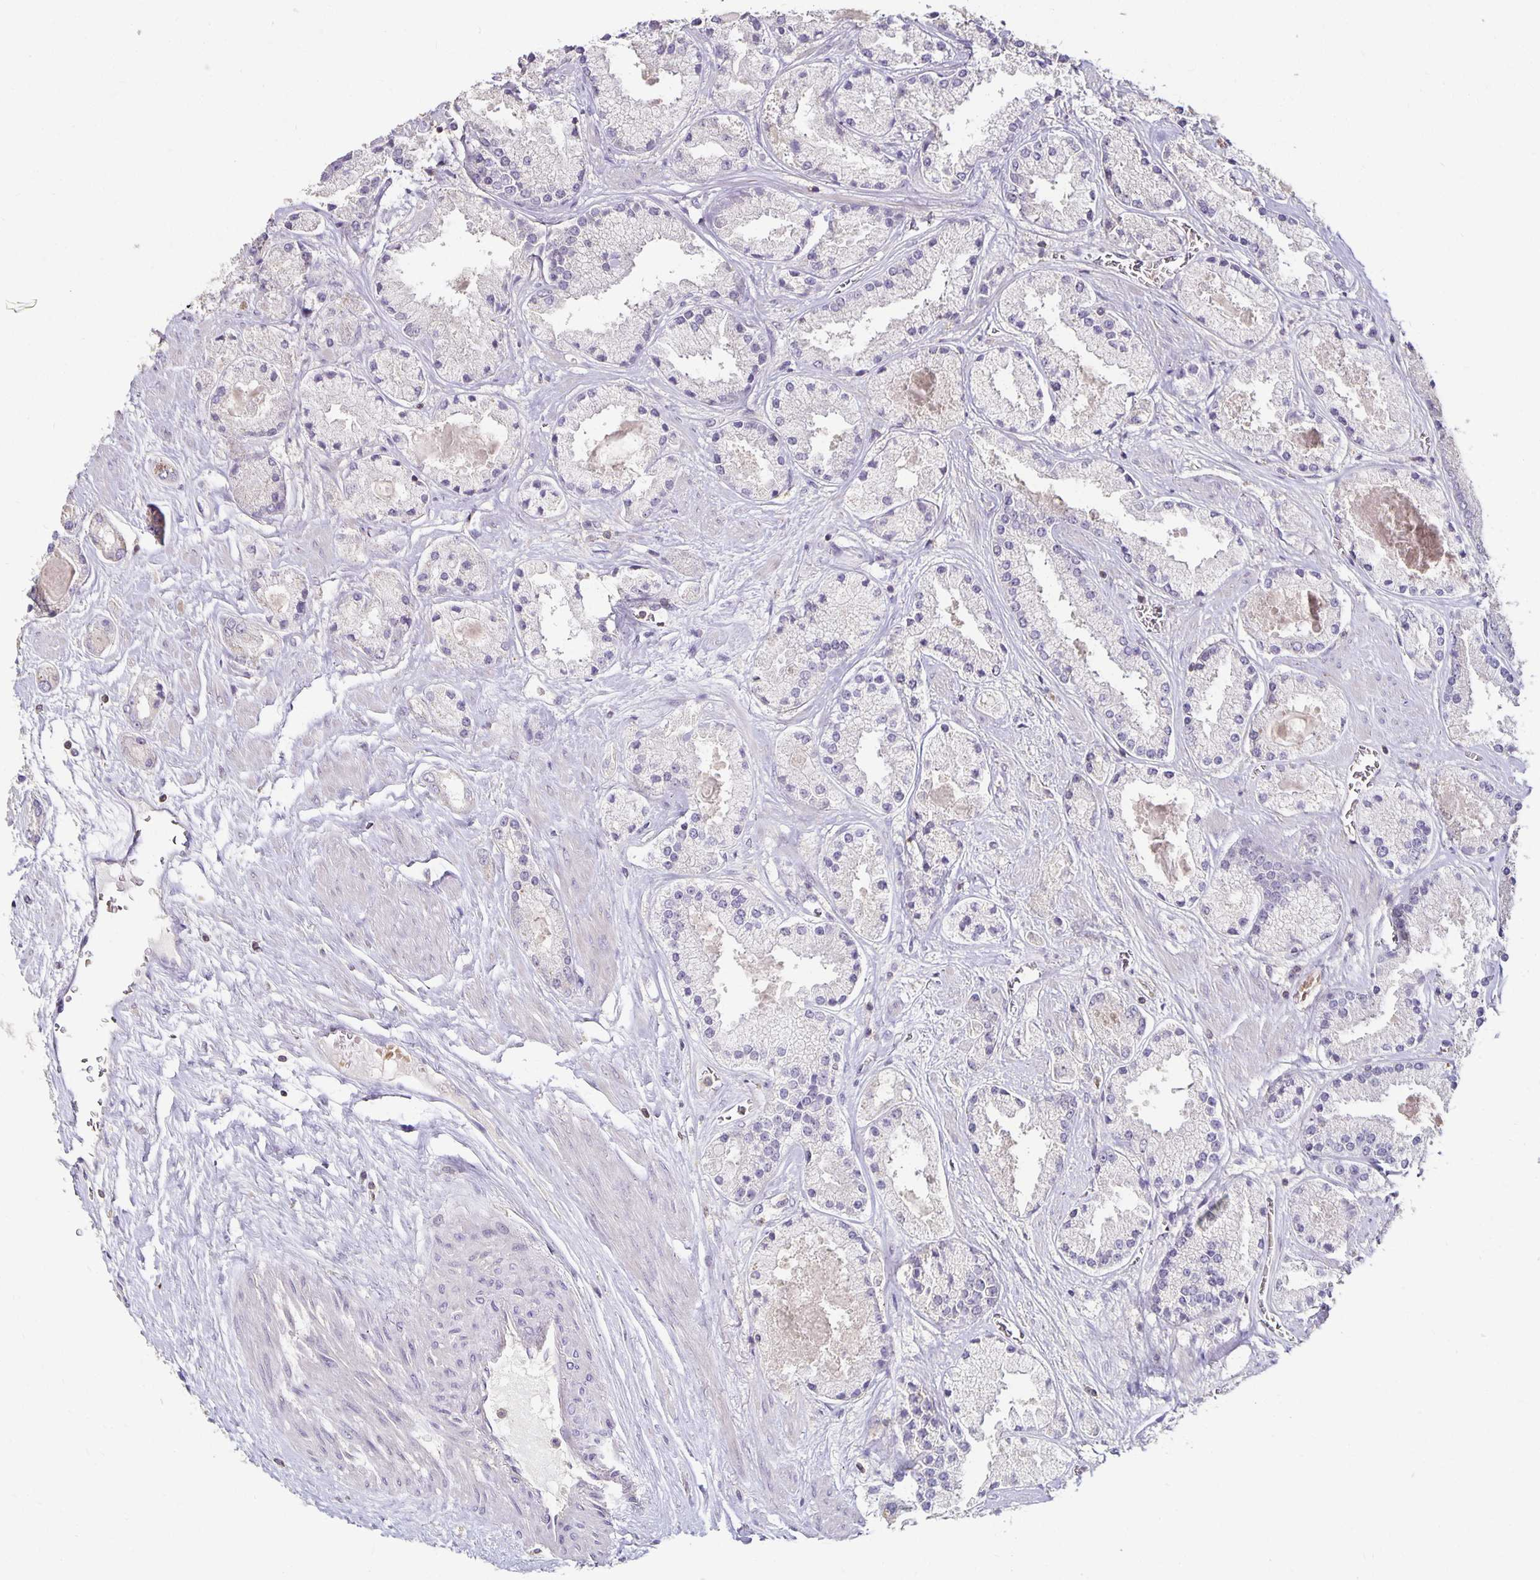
{"staining": {"intensity": "negative", "quantity": "none", "location": "none"}, "tissue": "prostate cancer", "cell_type": "Tumor cells", "image_type": "cancer", "snomed": [{"axis": "morphology", "description": "Adenocarcinoma, High grade"}, {"axis": "topography", "description": "Prostate"}], "caption": "Human adenocarcinoma (high-grade) (prostate) stained for a protein using immunohistochemistry exhibits no expression in tumor cells.", "gene": "CST6", "patient": {"sex": "male", "age": 67}}